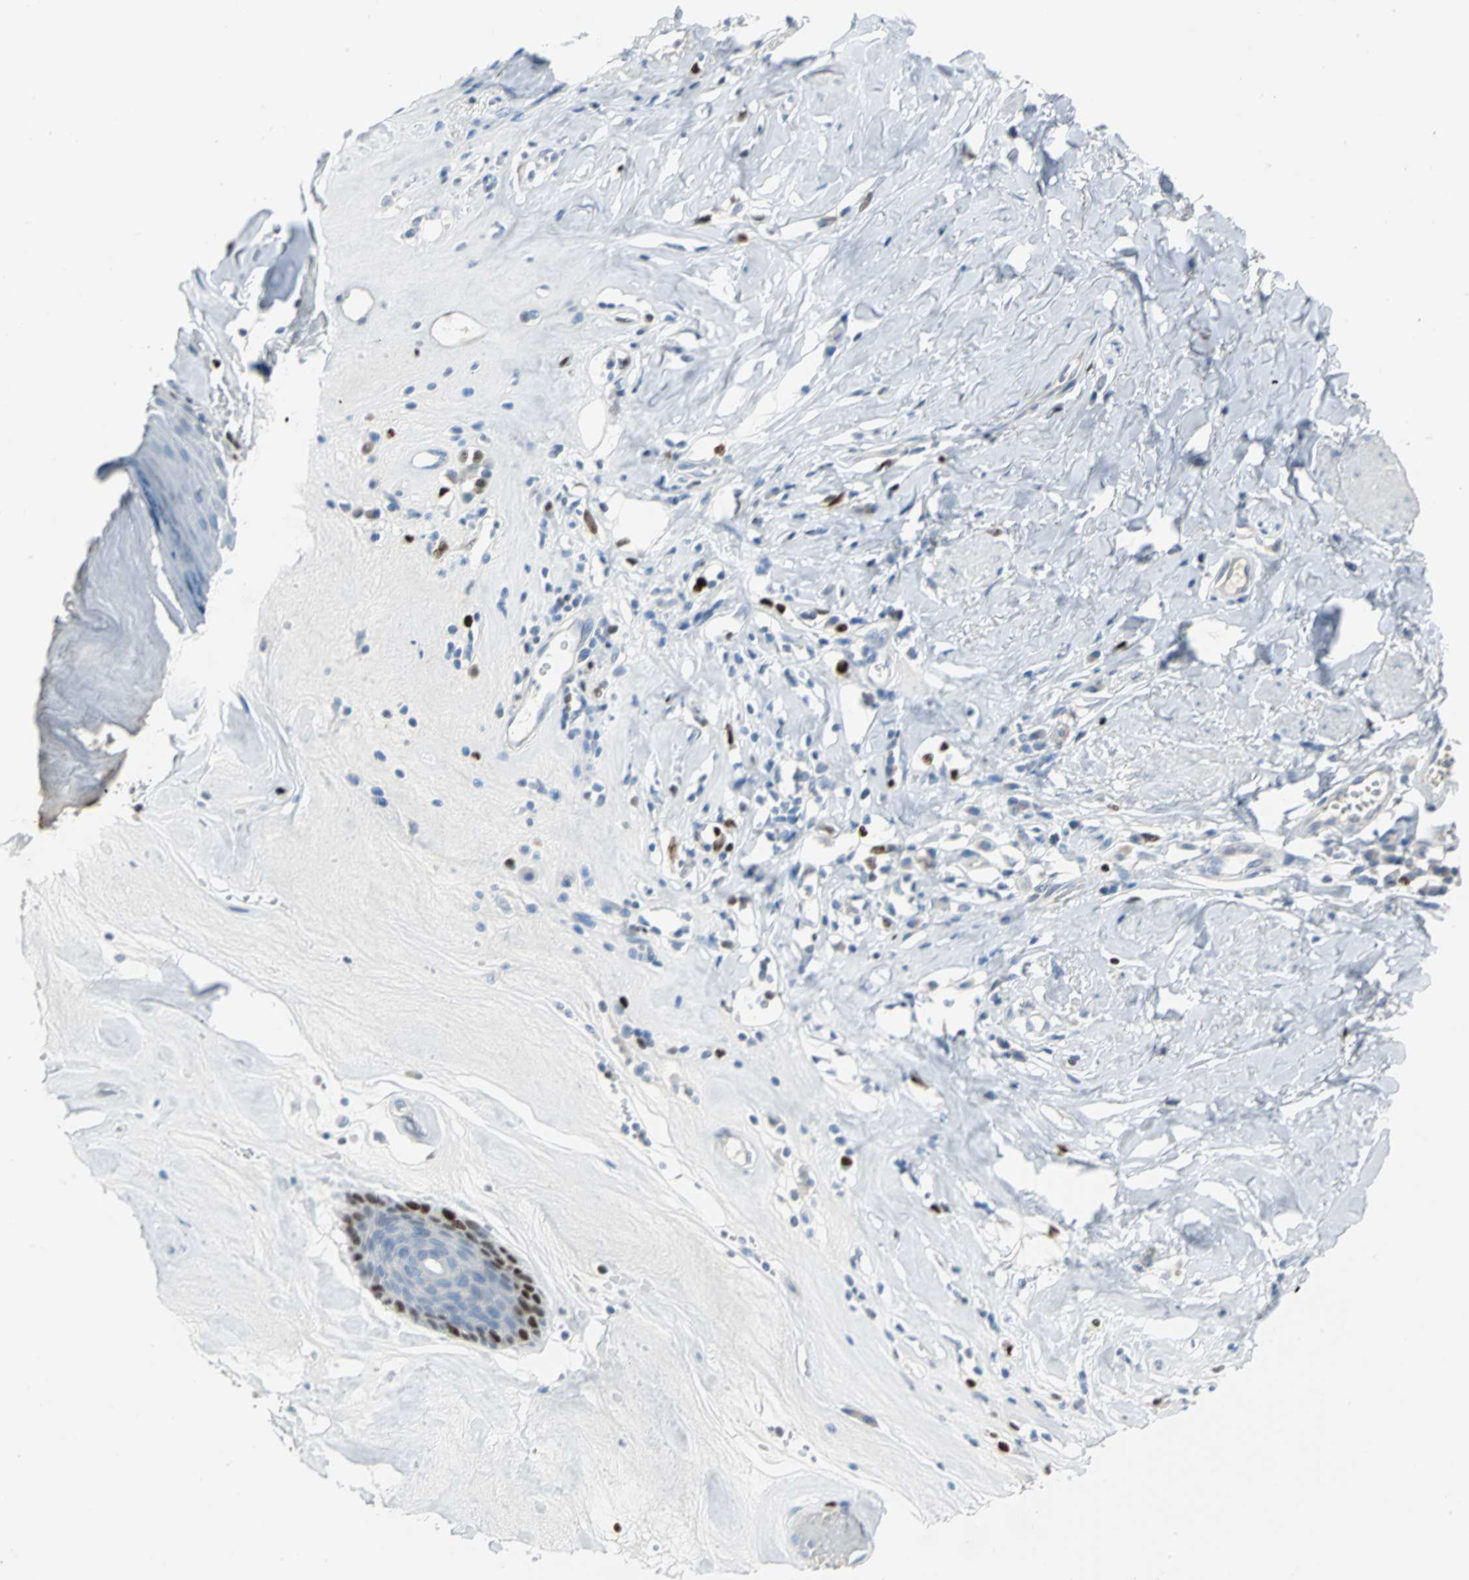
{"staining": {"intensity": "strong", "quantity": "<25%", "location": "nuclear"}, "tissue": "skin", "cell_type": "Epidermal cells", "image_type": "normal", "snomed": [{"axis": "morphology", "description": "Normal tissue, NOS"}, {"axis": "morphology", "description": "Inflammation, NOS"}, {"axis": "topography", "description": "Vulva"}], "caption": "Immunohistochemical staining of normal skin shows strong nuclear protein staining in approximately <25% of epidermal cells. Nuclei are stained in blue.", "gene": "MCM4", "patient": {"sex": "female", "age": 84}}